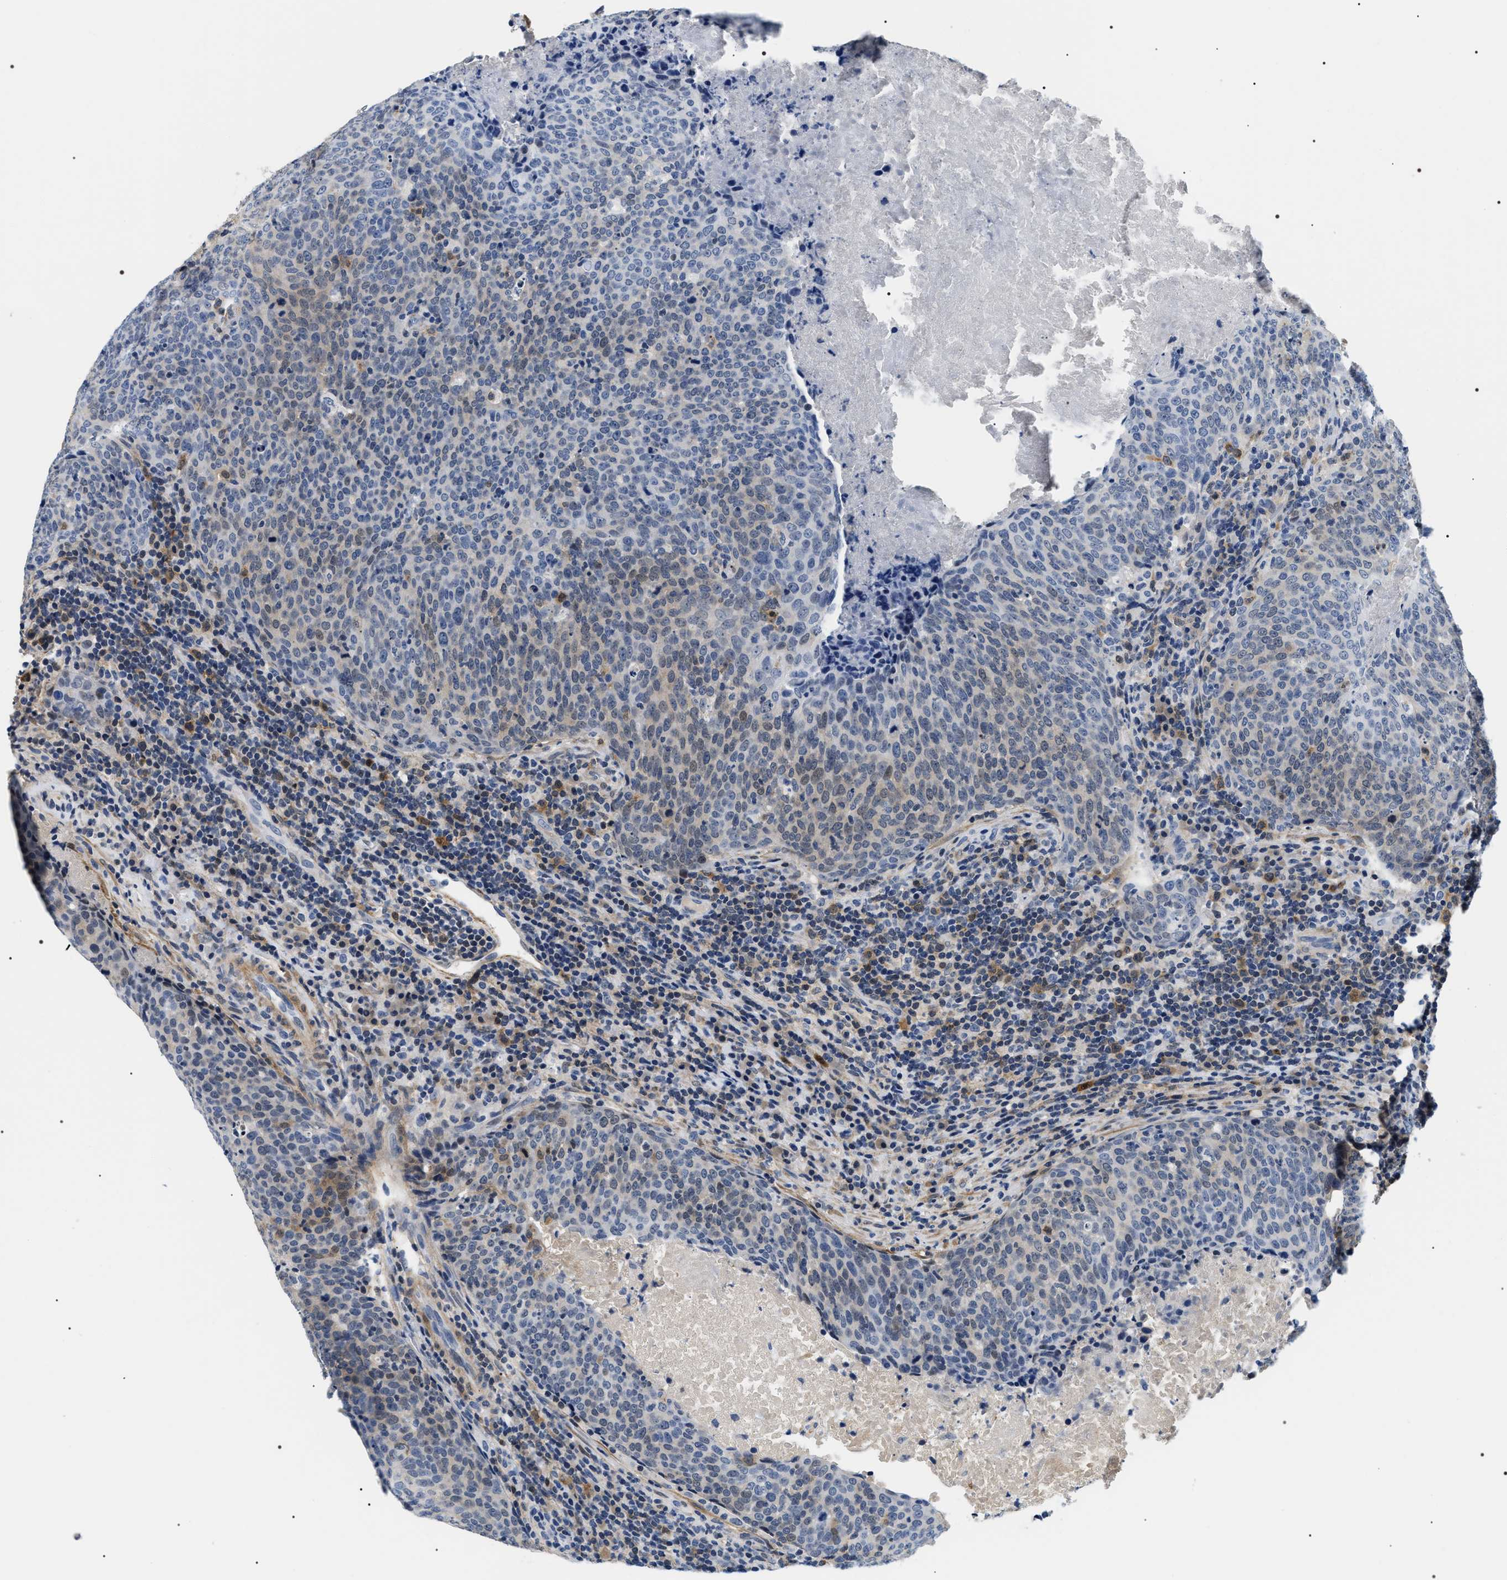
{"staining": {"intensity": "weak", "quantity": "<25%", "location": "cytoplasmic/membranous,nuclear"}, "tissue": "head and neck cancer", "cell_type": "Tumor cells", "image_type": "cancer", "snomed": [{"axis": "morphology", "description": "Squamous cell carcinoma, NOS"}, {"axis": "morphology", "description": "Squamous cell carcinoma, metastatic, NOS"}, {"axis": "topography", "description": "Lymph node"}, {"axis": "topography", "description": "Head-Neck"}], "caption": "This is an immunohistochemistry (IHC) histopathology image of human head and neck squamous cell carcinoma. There is no expression in tumor cells.", "gene": "BAG2", "patient": {"sex": "male", "age": 62}}